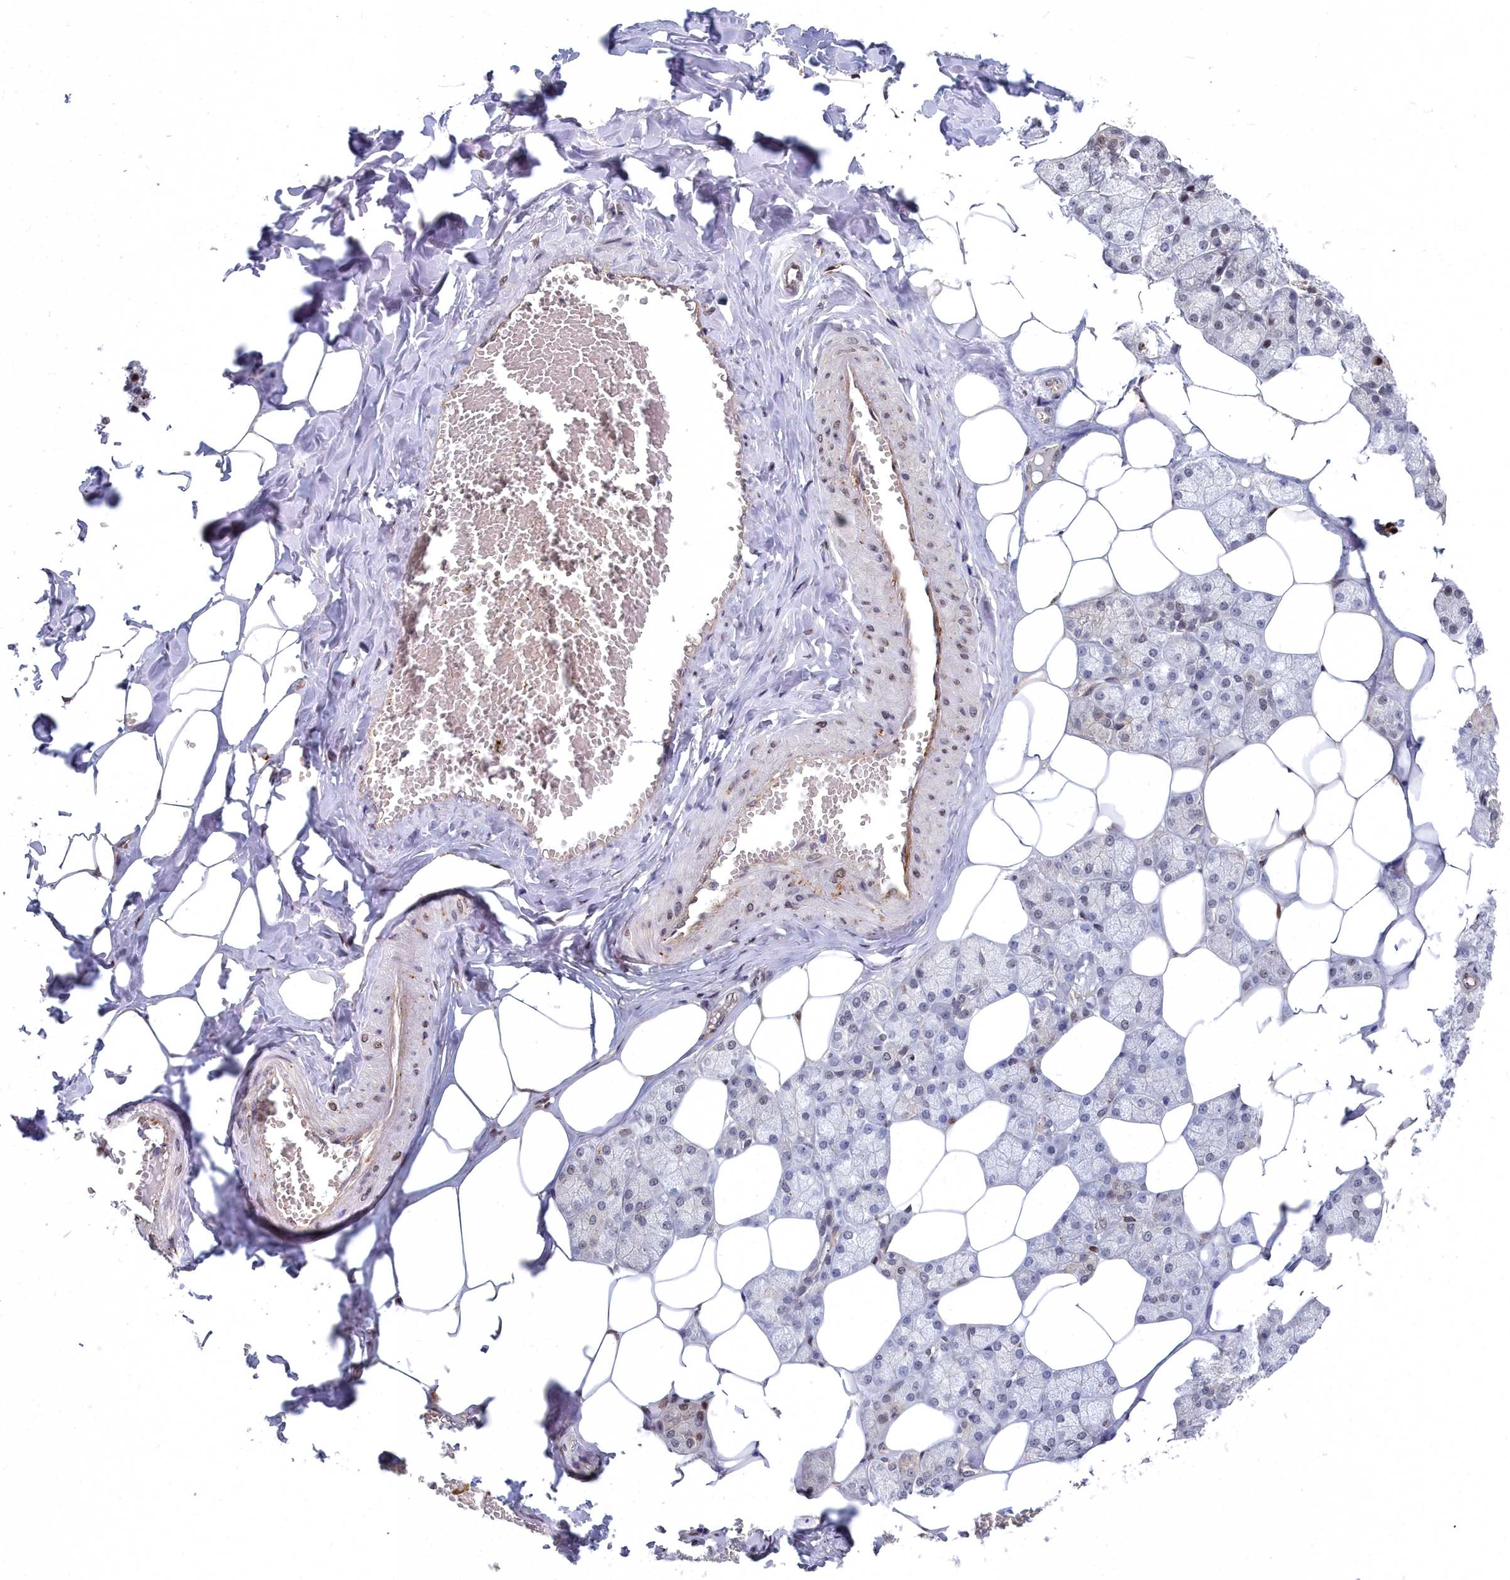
{"staining": {"intensity": "moderate", "quantity": "25%-75%", "location": "cytoplasmic/membranous,nuclear"}, "tissue": "salivary gland", "cell_type": "Glandular cells", "image_type": "normal", "snomed": [{"axis": "morphology", "description": "Normal tissue, NOS"}, {"axis": "topography", "description": "Salivary gland"}], "caption": "An image of salivary gland stained for a protein displays moderate cytoplasmic/membranous,nuclear brown staining in glandular cells. The protein is stained brown, and the nuclei are stained in blue (DAB IHC with brightfield microscopy, high magnification).", "gene": "RPS27A", "patient": {"sex": "male", "age": 62}}